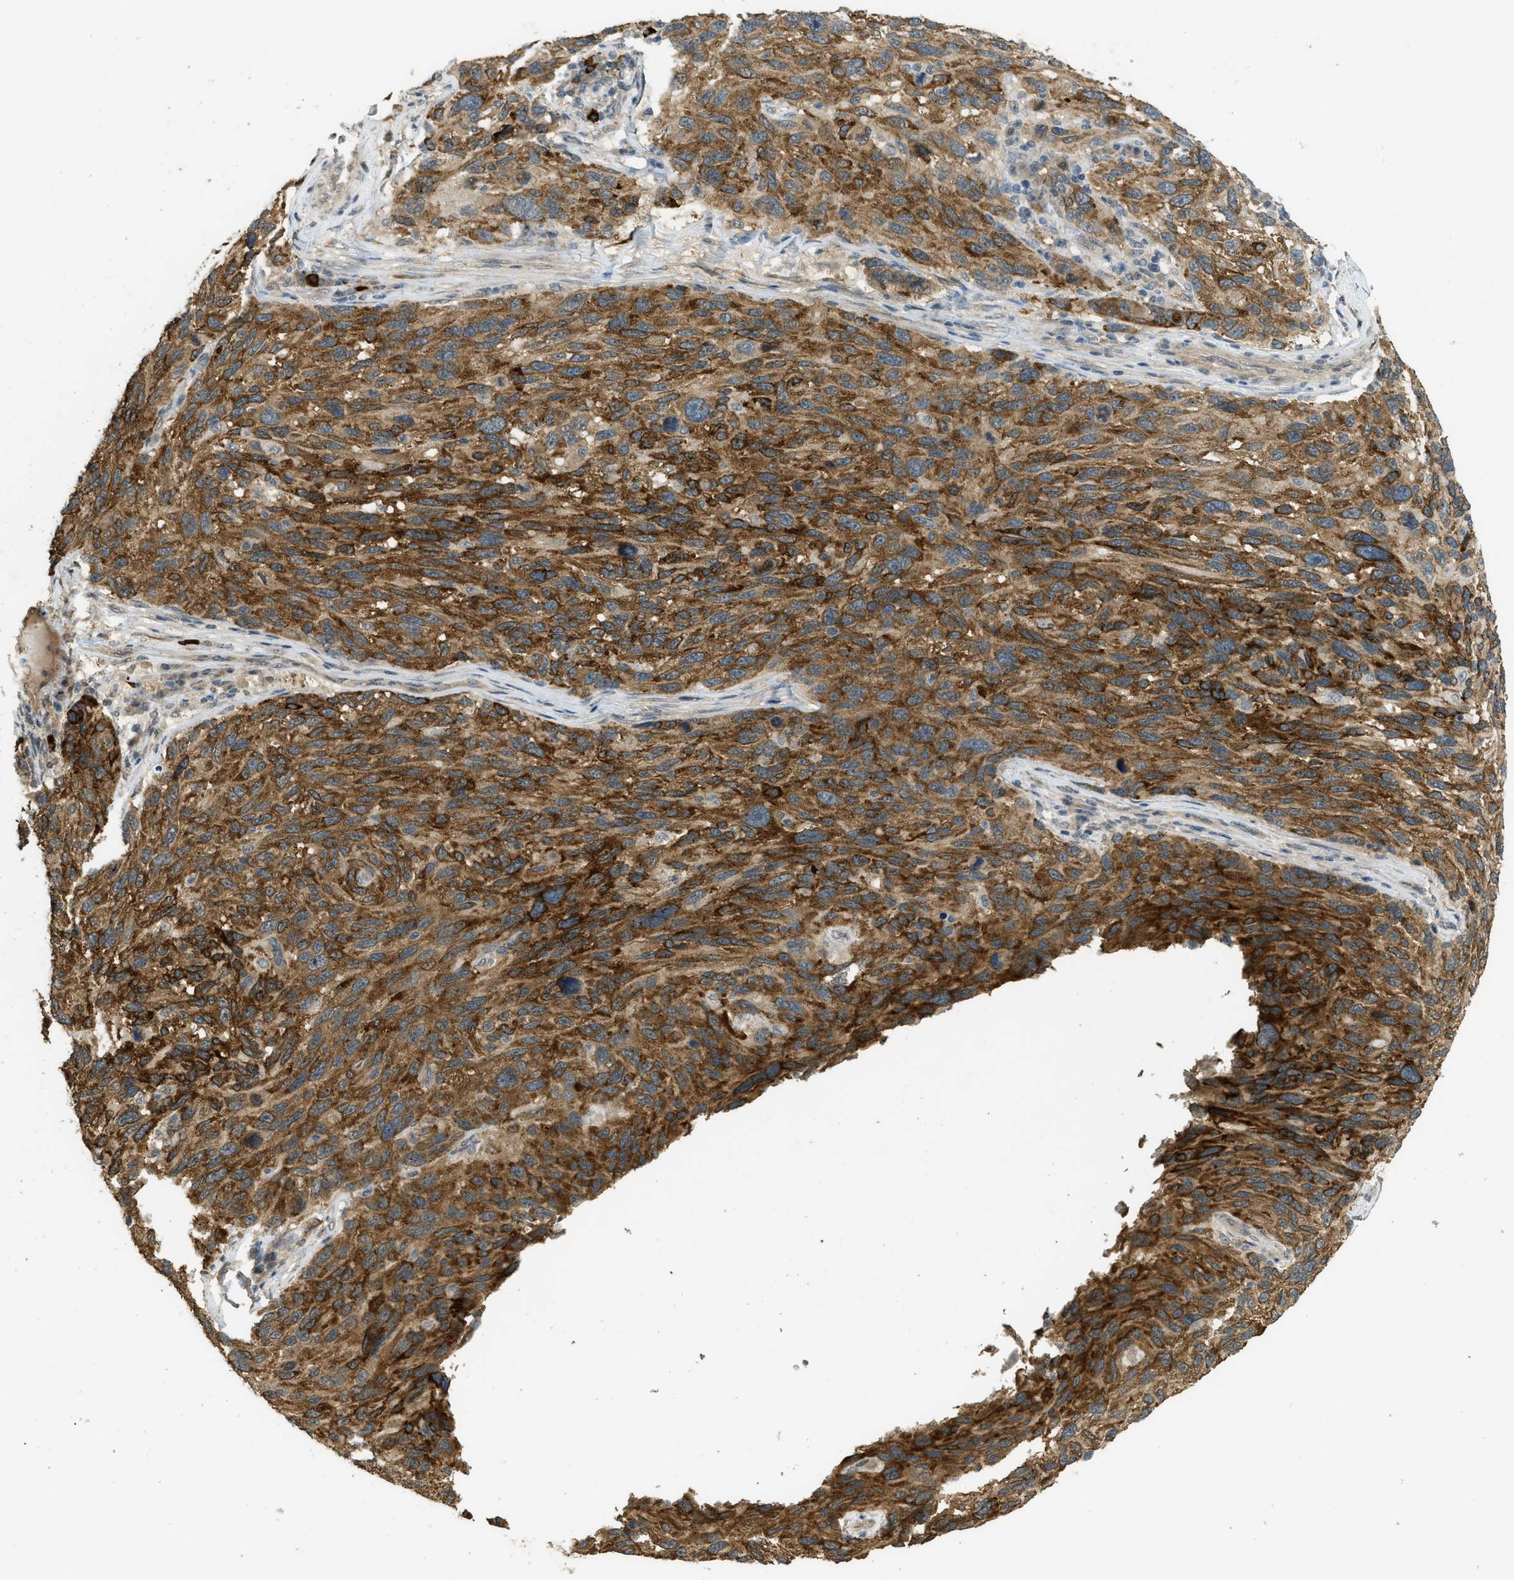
{"staining": {"intensity": "moderate", "quantity": ">75%", "location": "cytoplasmic/membranous"}, "tissue": "melanoma", "cell_type": "Tumor cells", "image_type": "cancer", "snomed": [{"axis": "morphology", "description": "Malignant melanoma, NOS"}, {"axis": "topography", "description": "Skin"}], "caption": "IHC of melanoma exhibits medium levels of moderate cytoplasmic/membranous staining in approximately >75% of tumor cells. (DAB (3,3'-diaminobenzidine) IHC, brown staining for protein, blue staining for nuclei).", "gene": "IGF2BP2", "patient": {"sex": "male", "age": 53}}